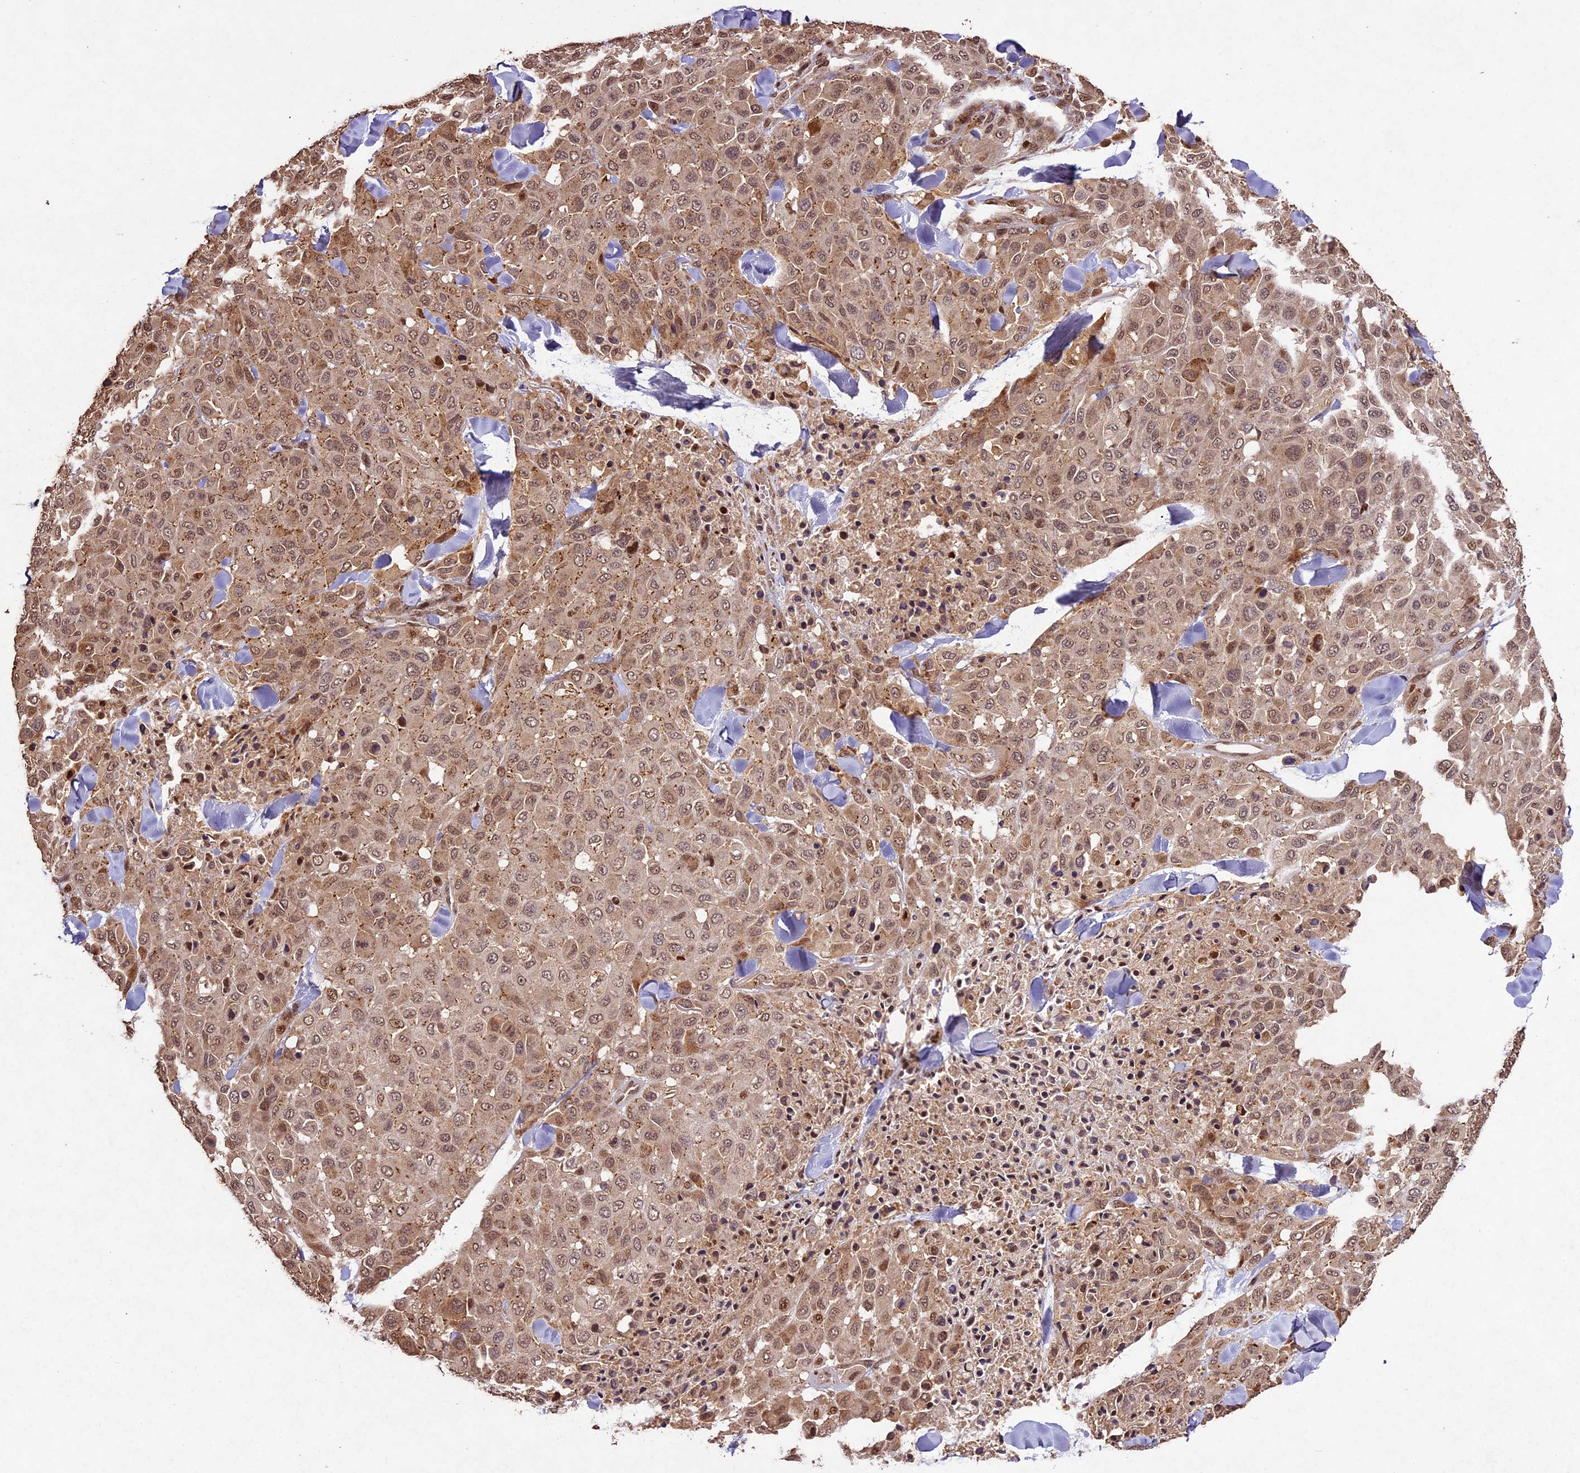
{"staining": {"intensity": "moderate", "quantity": ">75%", "location": "cytoplasmic/membranous,nuclear"}, "tissue": "melanoma", "cell_type": "Tumor cells", "image_type": "cancer", "snomed": [{"axis": "morphology", "description": "Malignant melanoma, Metastatic site"}, {"axis": "topography", "description": "Skin"}], "caption": "Melanoma was stained to show a protein in brown. There is medium levels of moderate cytoplasmic/membranous and nuclear positivity in approximately >75% of tumor cells.", "gene": "CDKN2AIP", "patient": {"sex": "female", "age": 81}}